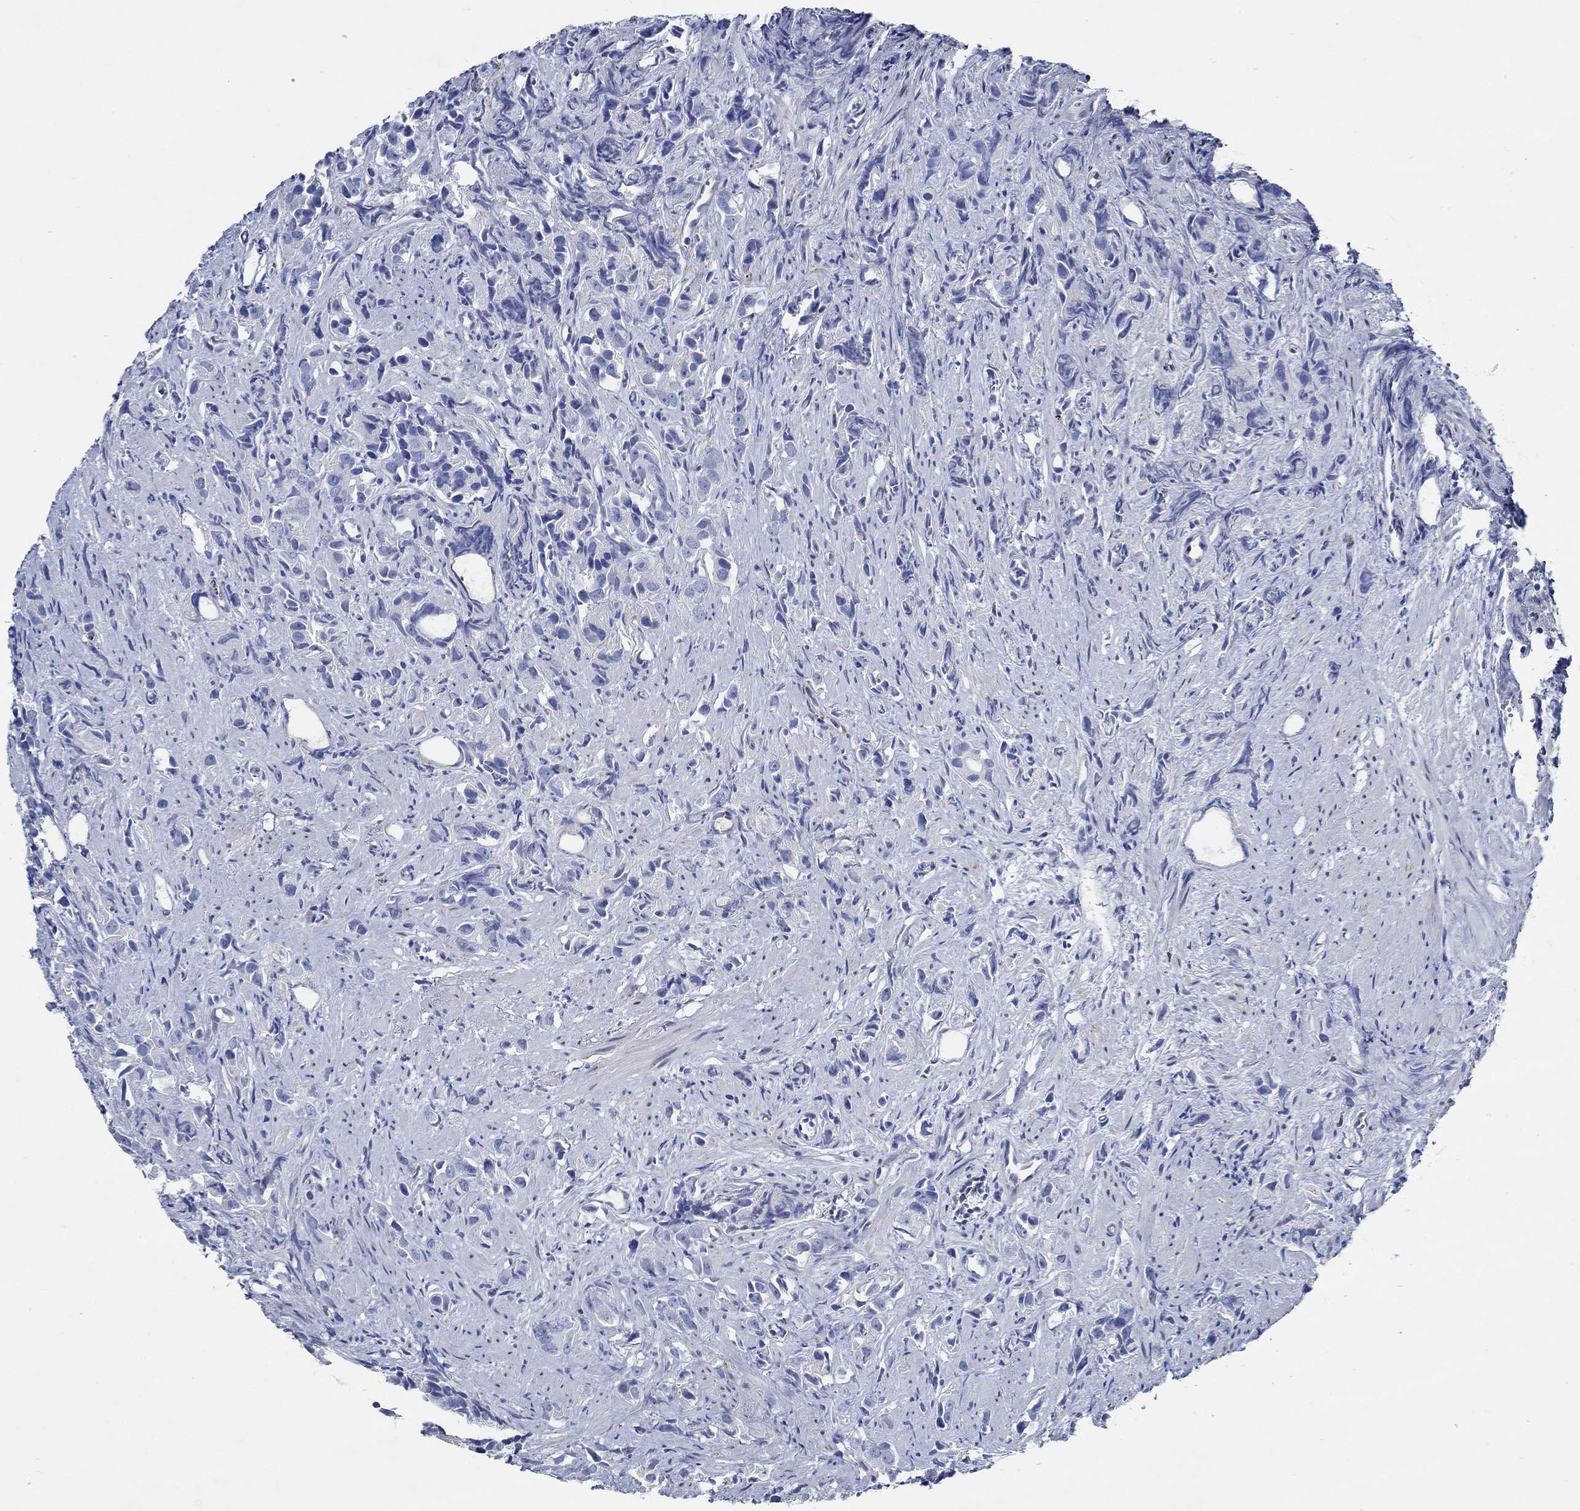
{"staining": {"intensity": "negative", "quantity": "none", "location": "none"}, "tissue": "prostate cancer", "cell_type": "Tumor cells", "image_type": "cancer", "snomed": [{"axis": "morphology", "description": "Adenocarcinoma, High grade"}, {"axis": "topography", "description": "Prostate"}], "caption": "This is an IHC micrograph of human prostate cancer. There is no staining in tumor cells.", "gene": "HECW2", "patient": {"sex": "male", "age": 90}}